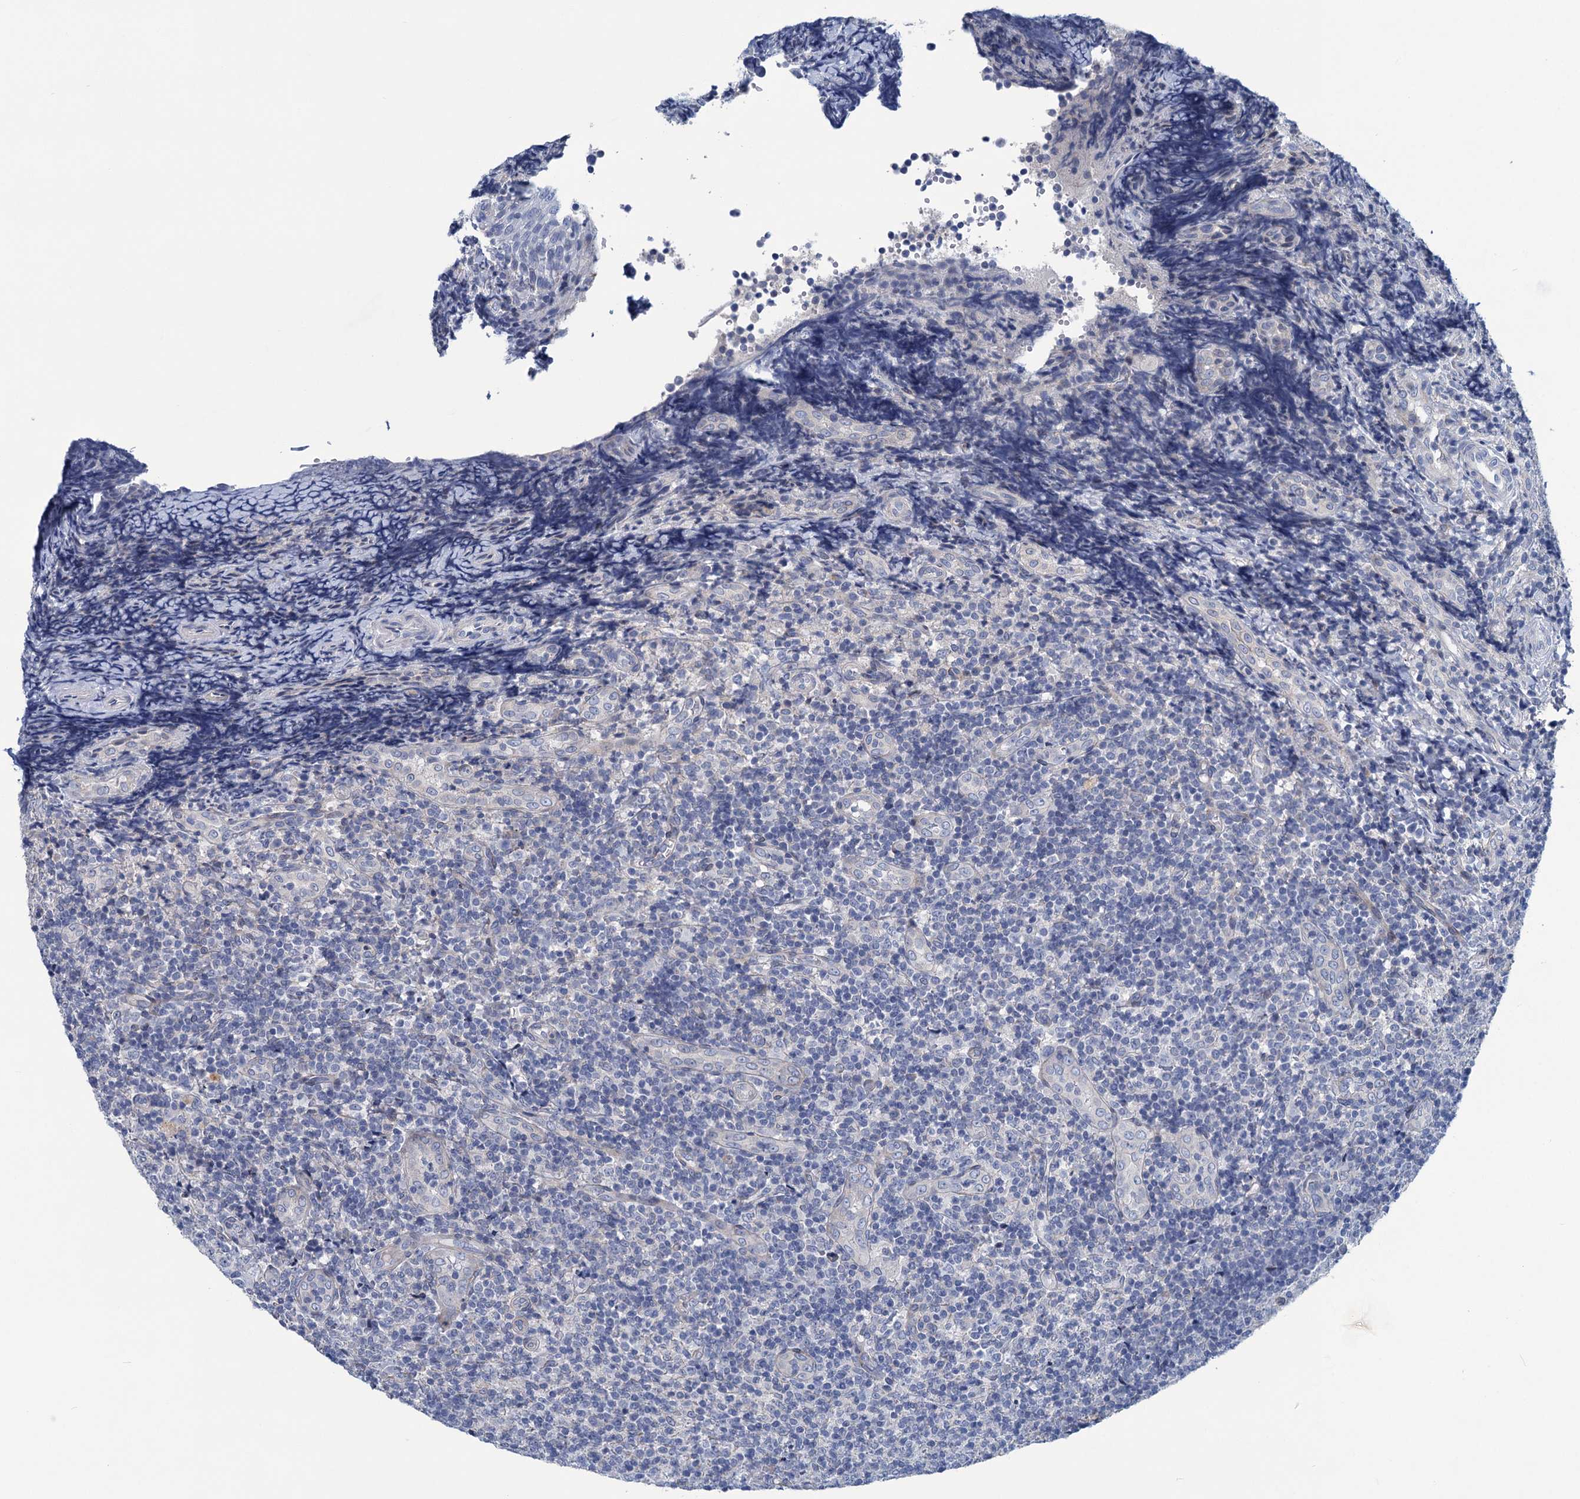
{"staining": {"intensity": "negative", "quantity": "none", "location": "none"}, "tissue": "tonsil", "cell_type": "Germinal center cells", "image_type": "normal", "snomed": [{"axis": "morphology", "description": "Normal tissue, NOS"}, {"axis": "topography", "description": "Tonsil"}], "caption": "Immunohistochemical staining of normal tonsil demonstrates no significant positivity in germinal center cells. (Immunohistochemistry, brightfield microscopy, high magnification).", "gene": "CHDH", "patient": {"sex": "female", "age": 19}}